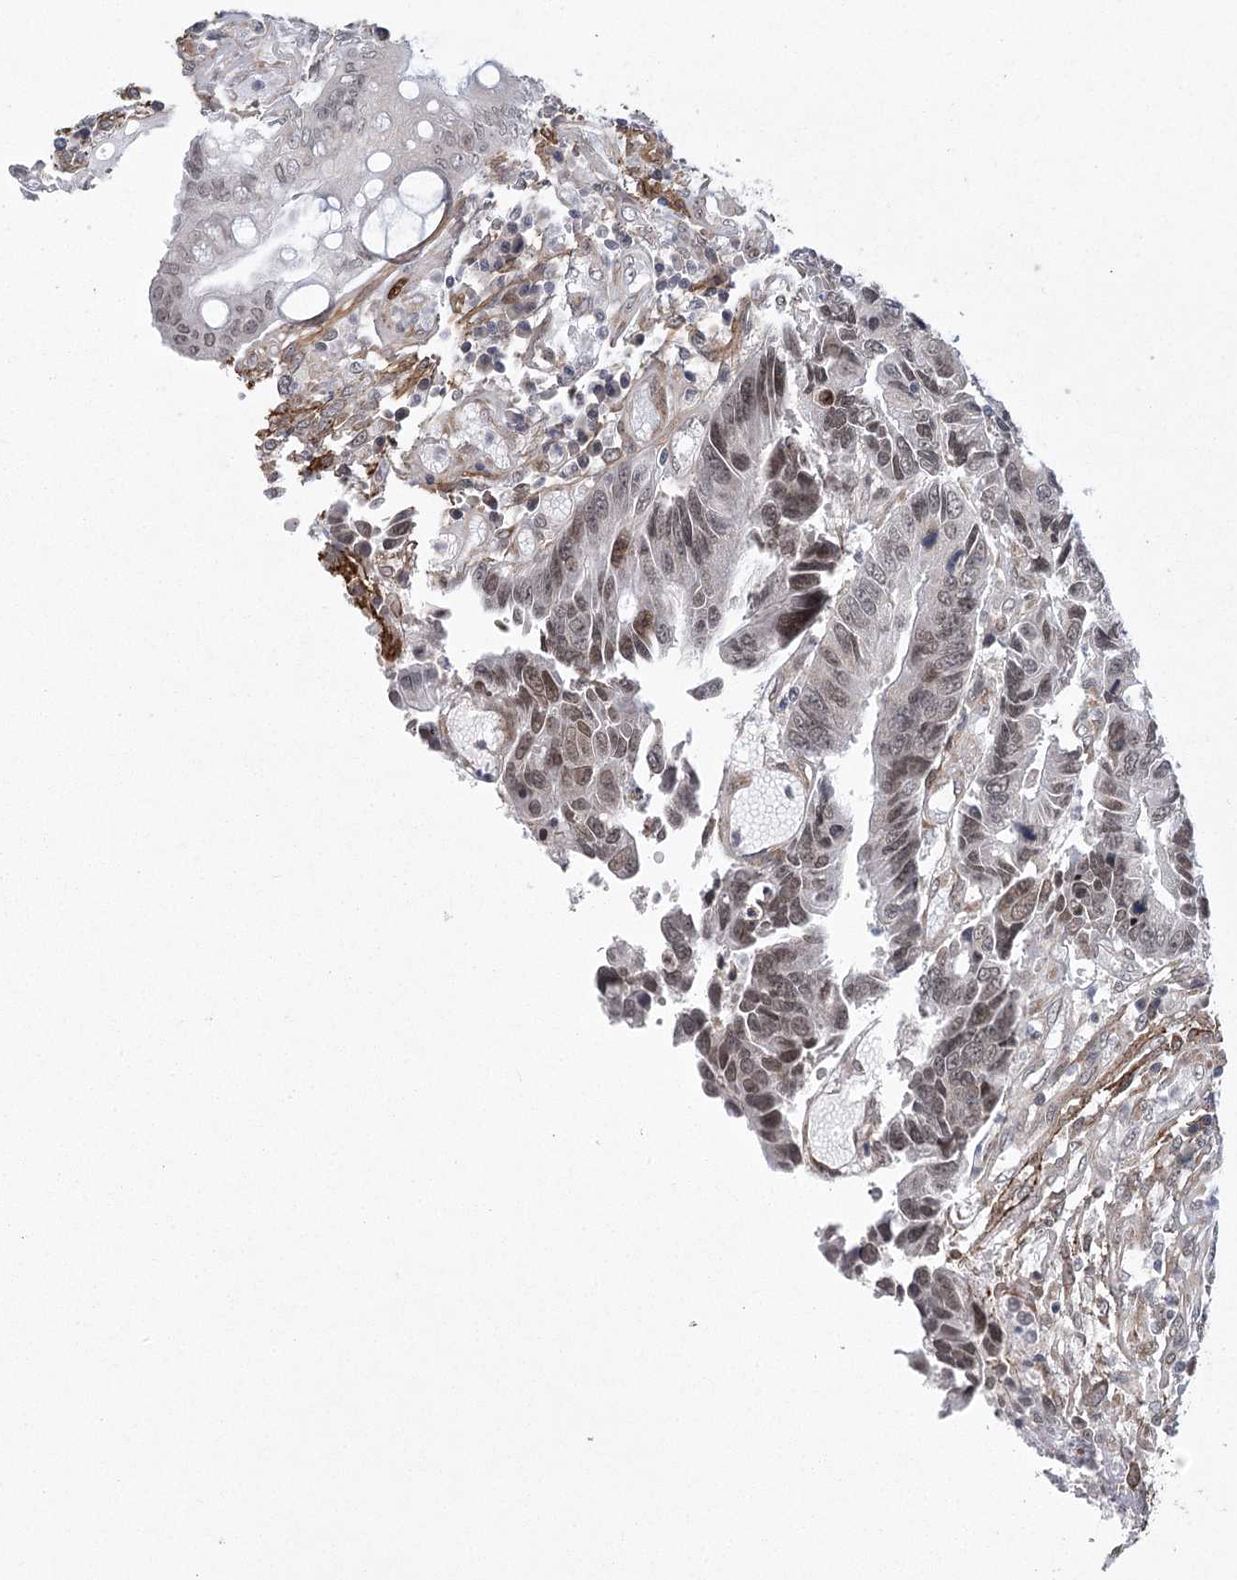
{"staining": {"intensity": "moderate", "quantity": "25%-75%", "location": "nuclear"}, "tissue": "colorectal cancer", "cell_type": "Tumor cells", "image_type": "cancer", "snomed": [{"axis": "morphology", "description": "Adenocarcinoma, NOS"}, {"axis": "topography", "description": "Rectum"}], "caption": "Colorectal adenocarcinoma stained with a brown dye demonstrates moderate nuclear positive staining in about 25%-75% of tumor cells.", "gene": "MED28", "patient": {"sex": "male", "age": 84}}